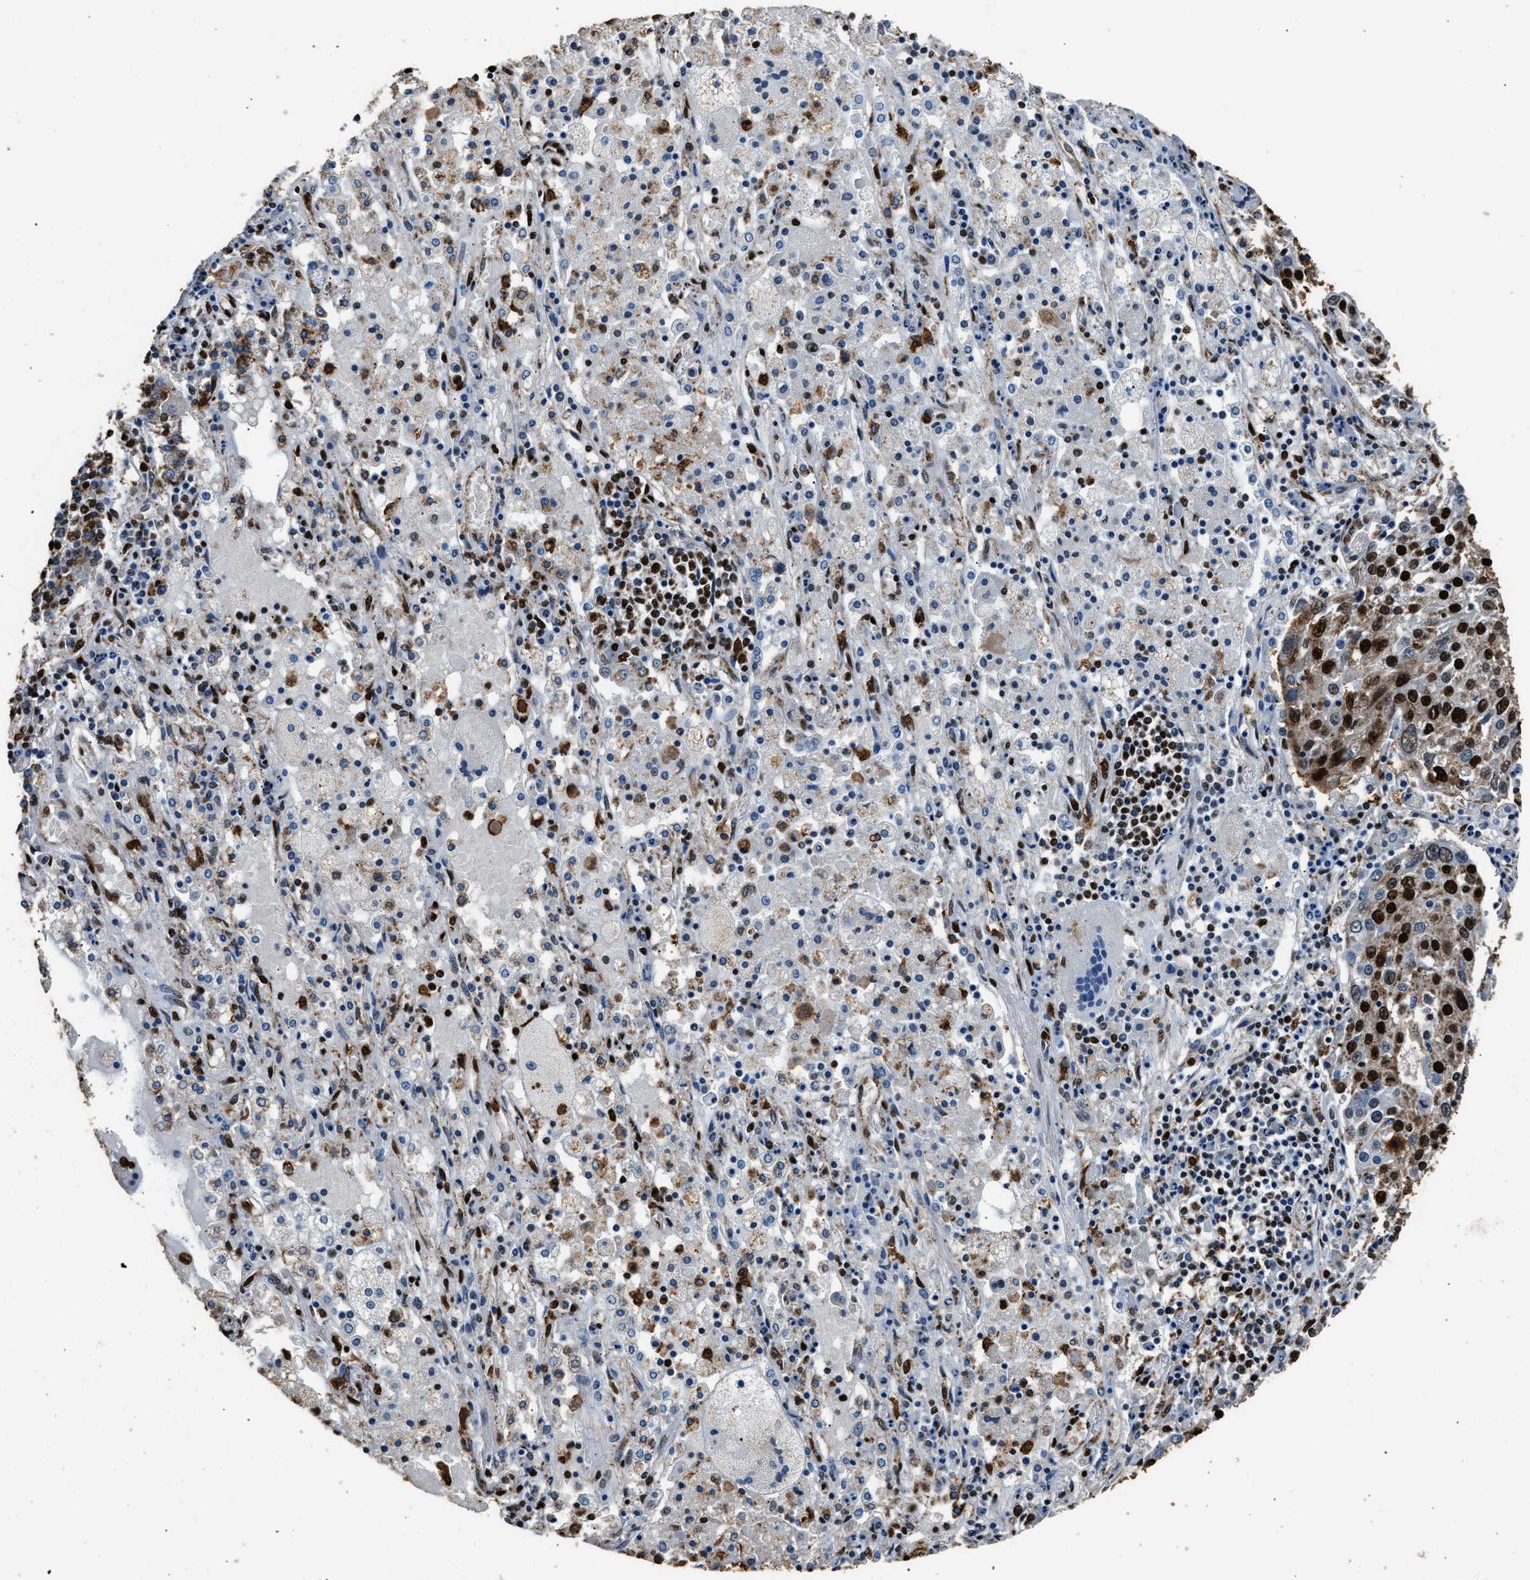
{"staining": {"intensity": "strong", "quantity": ">75%", "location": "nuclear"}, "tissue": "lung cancer", "cell_type": "Tumor cells", "image_type": "cancer", "snomed": [{"axis": "morphology", "description": "Squamous cell carcinoma, NOS"}, {"axis": "topography", "description": "Lung"}], "caption": "Immunohistochemical staining of lung squamous cell carcinoma reveals strong nuclear protein staining in about >75% of tumor cells.", "gene": "SAFB", "patient": {"sex": "male", "age": 65}}